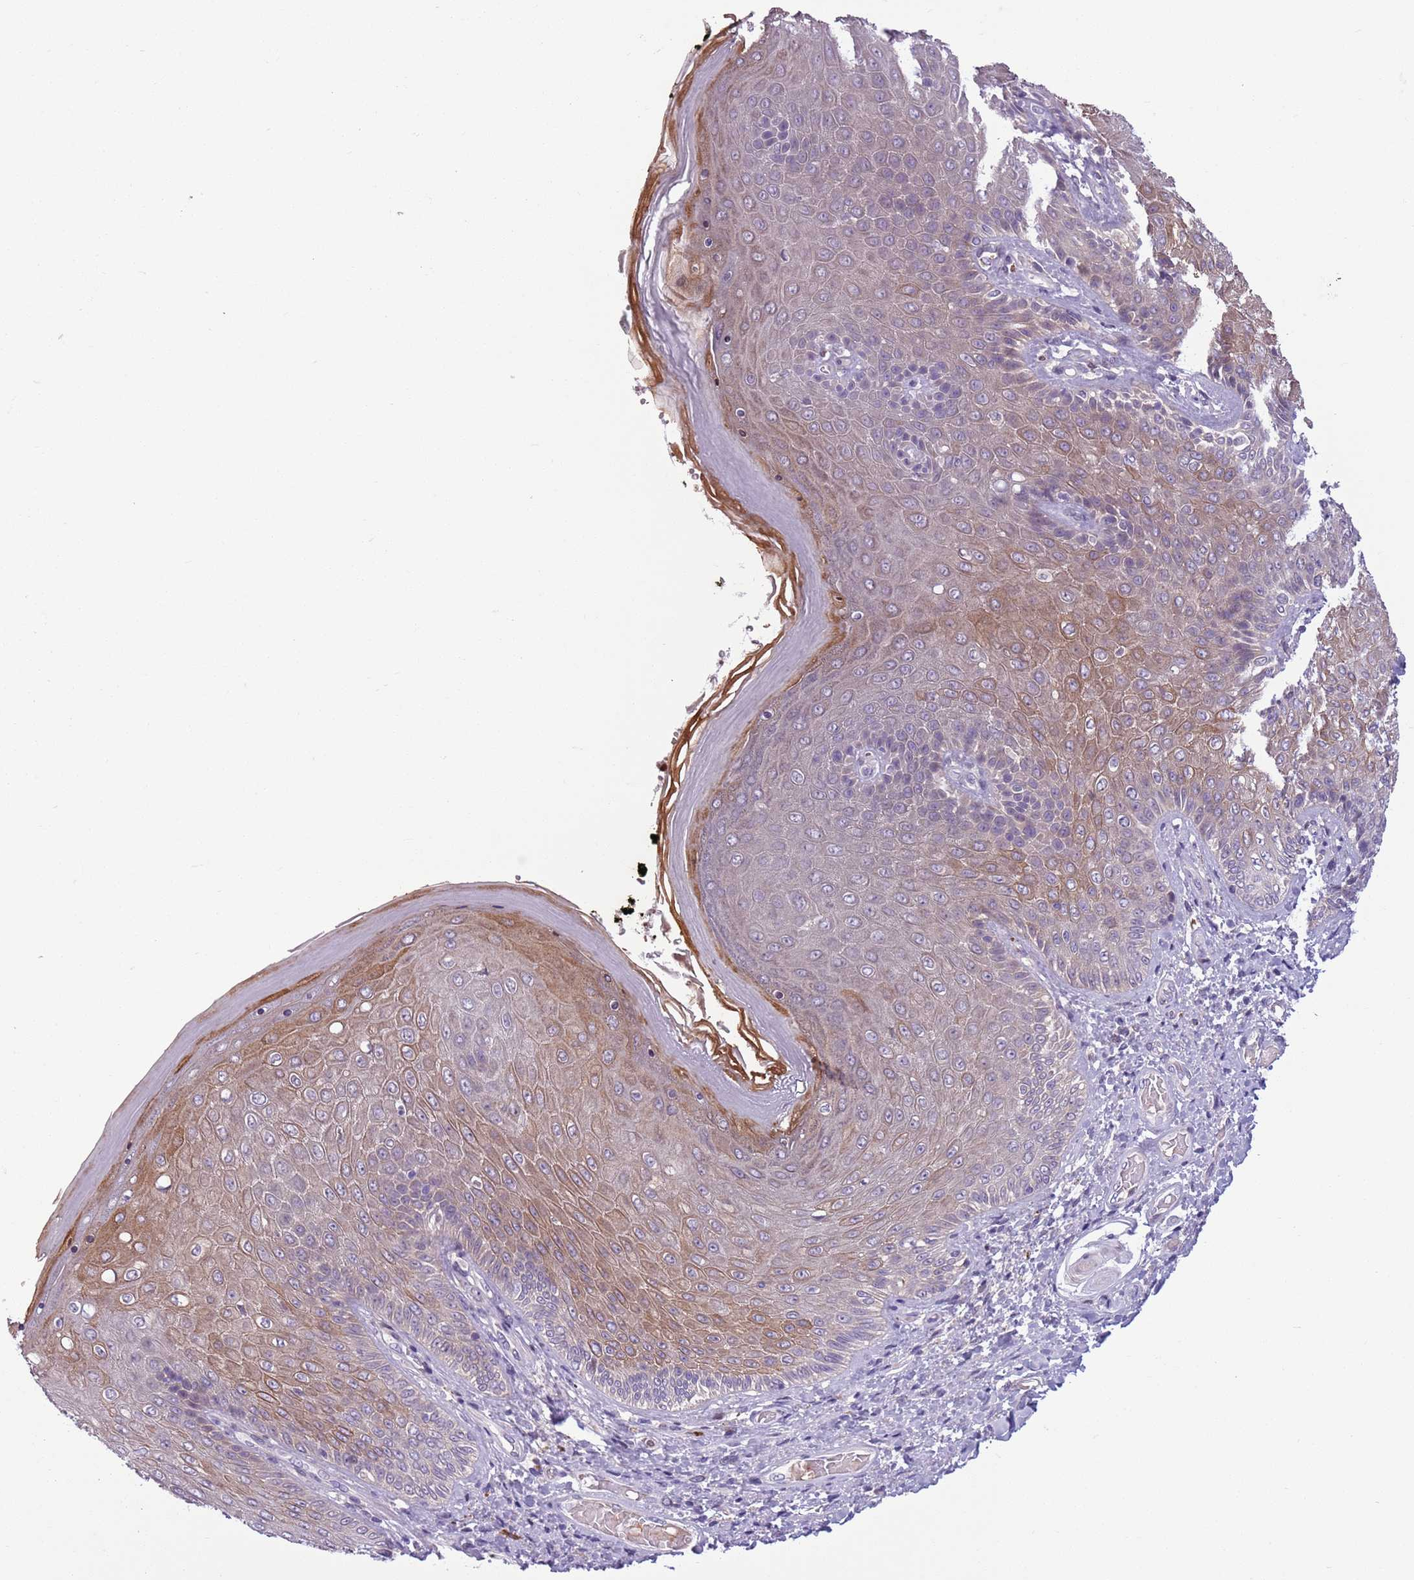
{"staining": {"intensity": "weak", "quantity": "25%-75%", "location": "cytoplasmic/membranous"}, "tissue": "skin", "cell_type": "Epidermal cells", "image_type": "normal", "snomed": [{"axis": "morphology", "description": "Normal tissue, NOS"}, {"axis": "topography", "description": "Anal"}], "caption": "Immunohistochemistry staining of unremarkable skin, which displays low levels of weak cytoplasmic/membranous positivity in about 25%-75% of epidermal cells indicating weak cytoplasmic/membranous protein positivity. The staining was performed using DAB (3,3'-diaminobenzidine) (brown) for protein detection and nuclei were counterstained in hematoxylin (blue).", "gene": "ADCY7", "patient": {"sex": "female", "age": 89}}